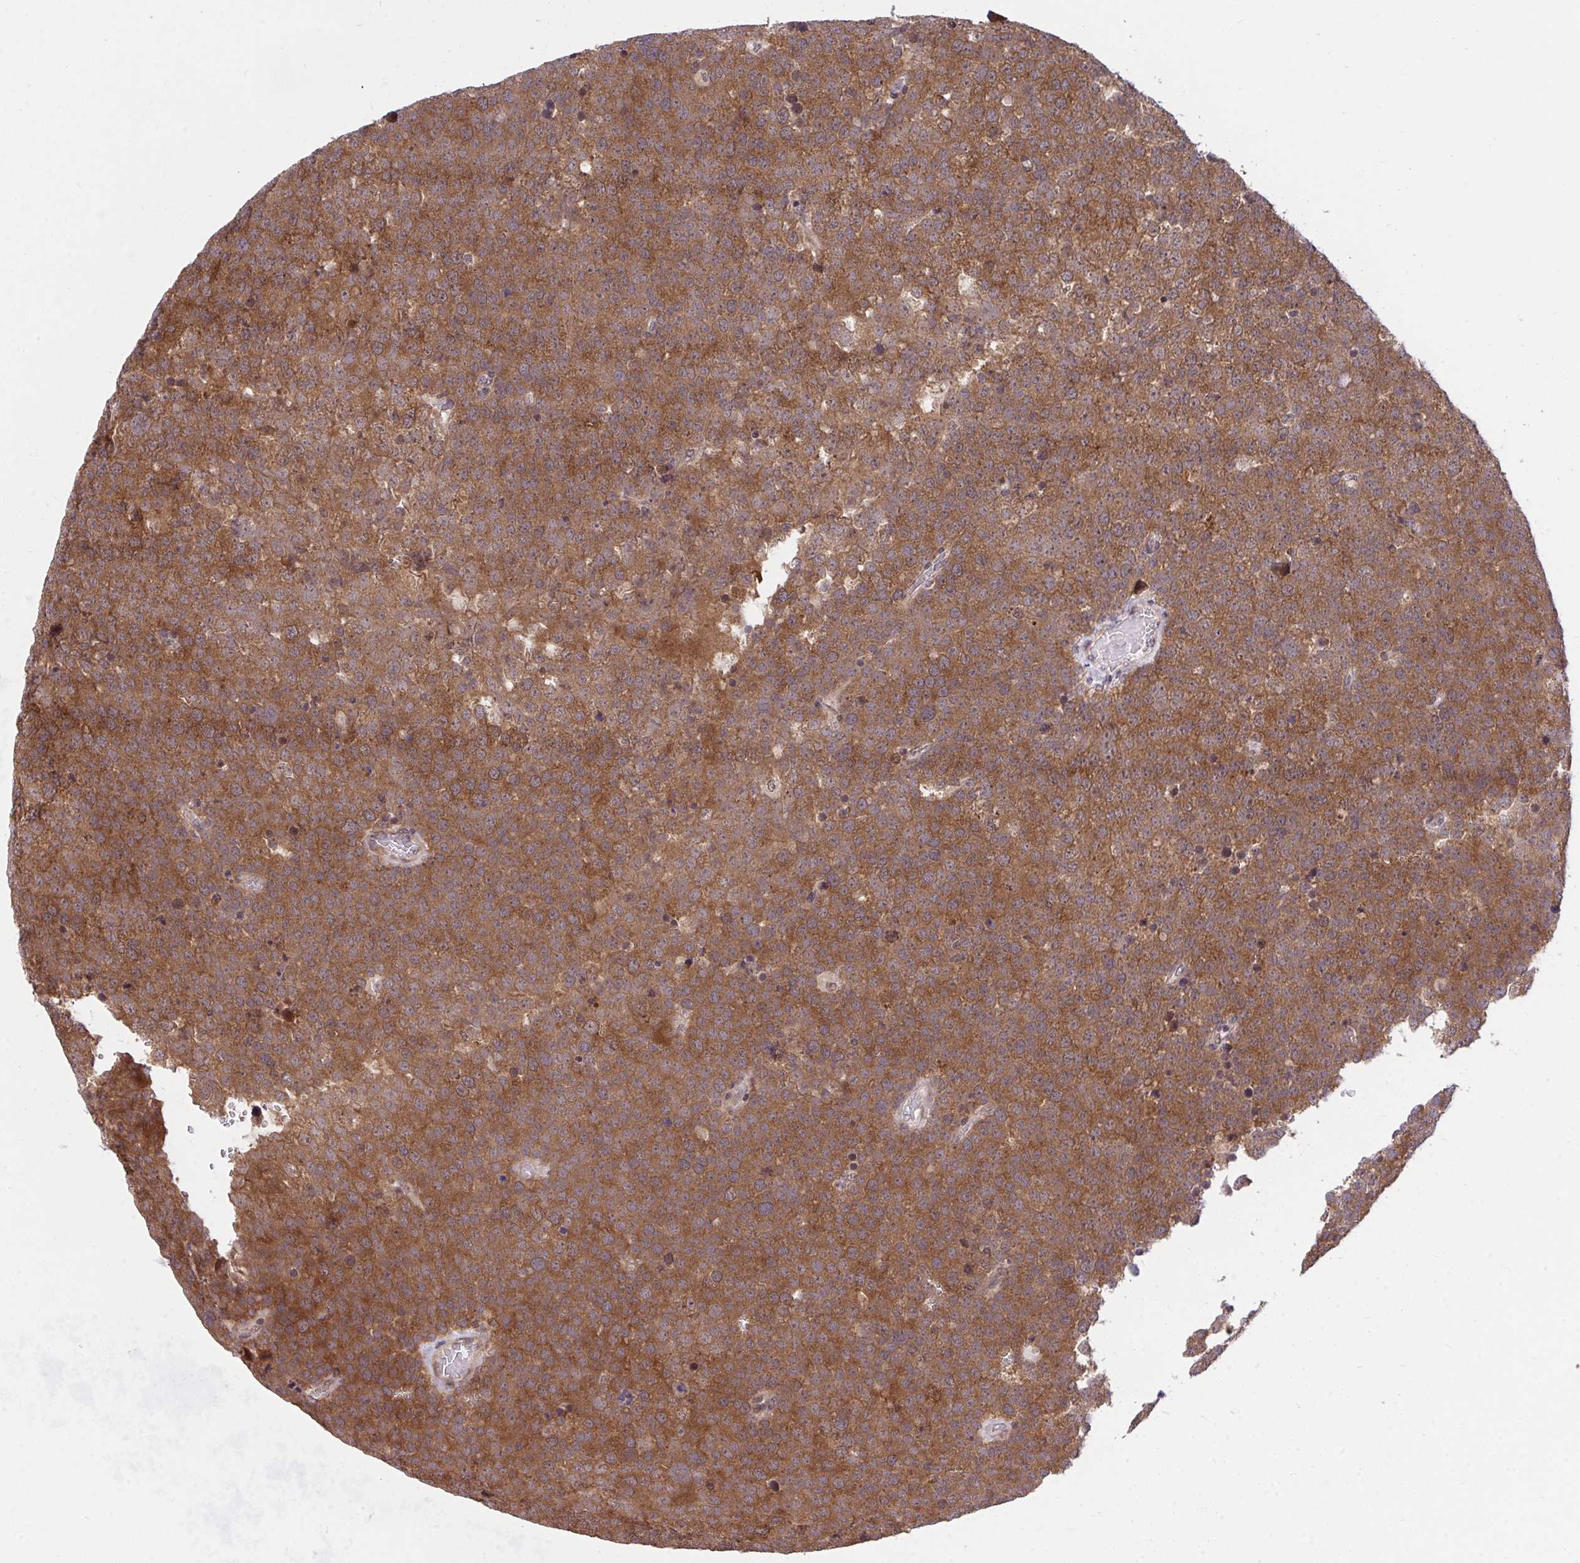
{"staining": {"intensity": "moderate", "quantity": ">75%", "location": "cytoplasmic/membranous"}, "tissue": "testis cancer", "cell_type": "Tumor cells", "image_type": "cancer", "snomed": [{"axis": "morphology", "description": "Seminoma, NOS"}, {"axis": "topography", "description": "Testis"}], "caption": "A brown stain shows moderate cytoplasmic/membranous positivity of a protein in testis cancer (seminoma) tumor cells.", "gene": "ERI1", "patient": {"sex": "male", "age": 71}}